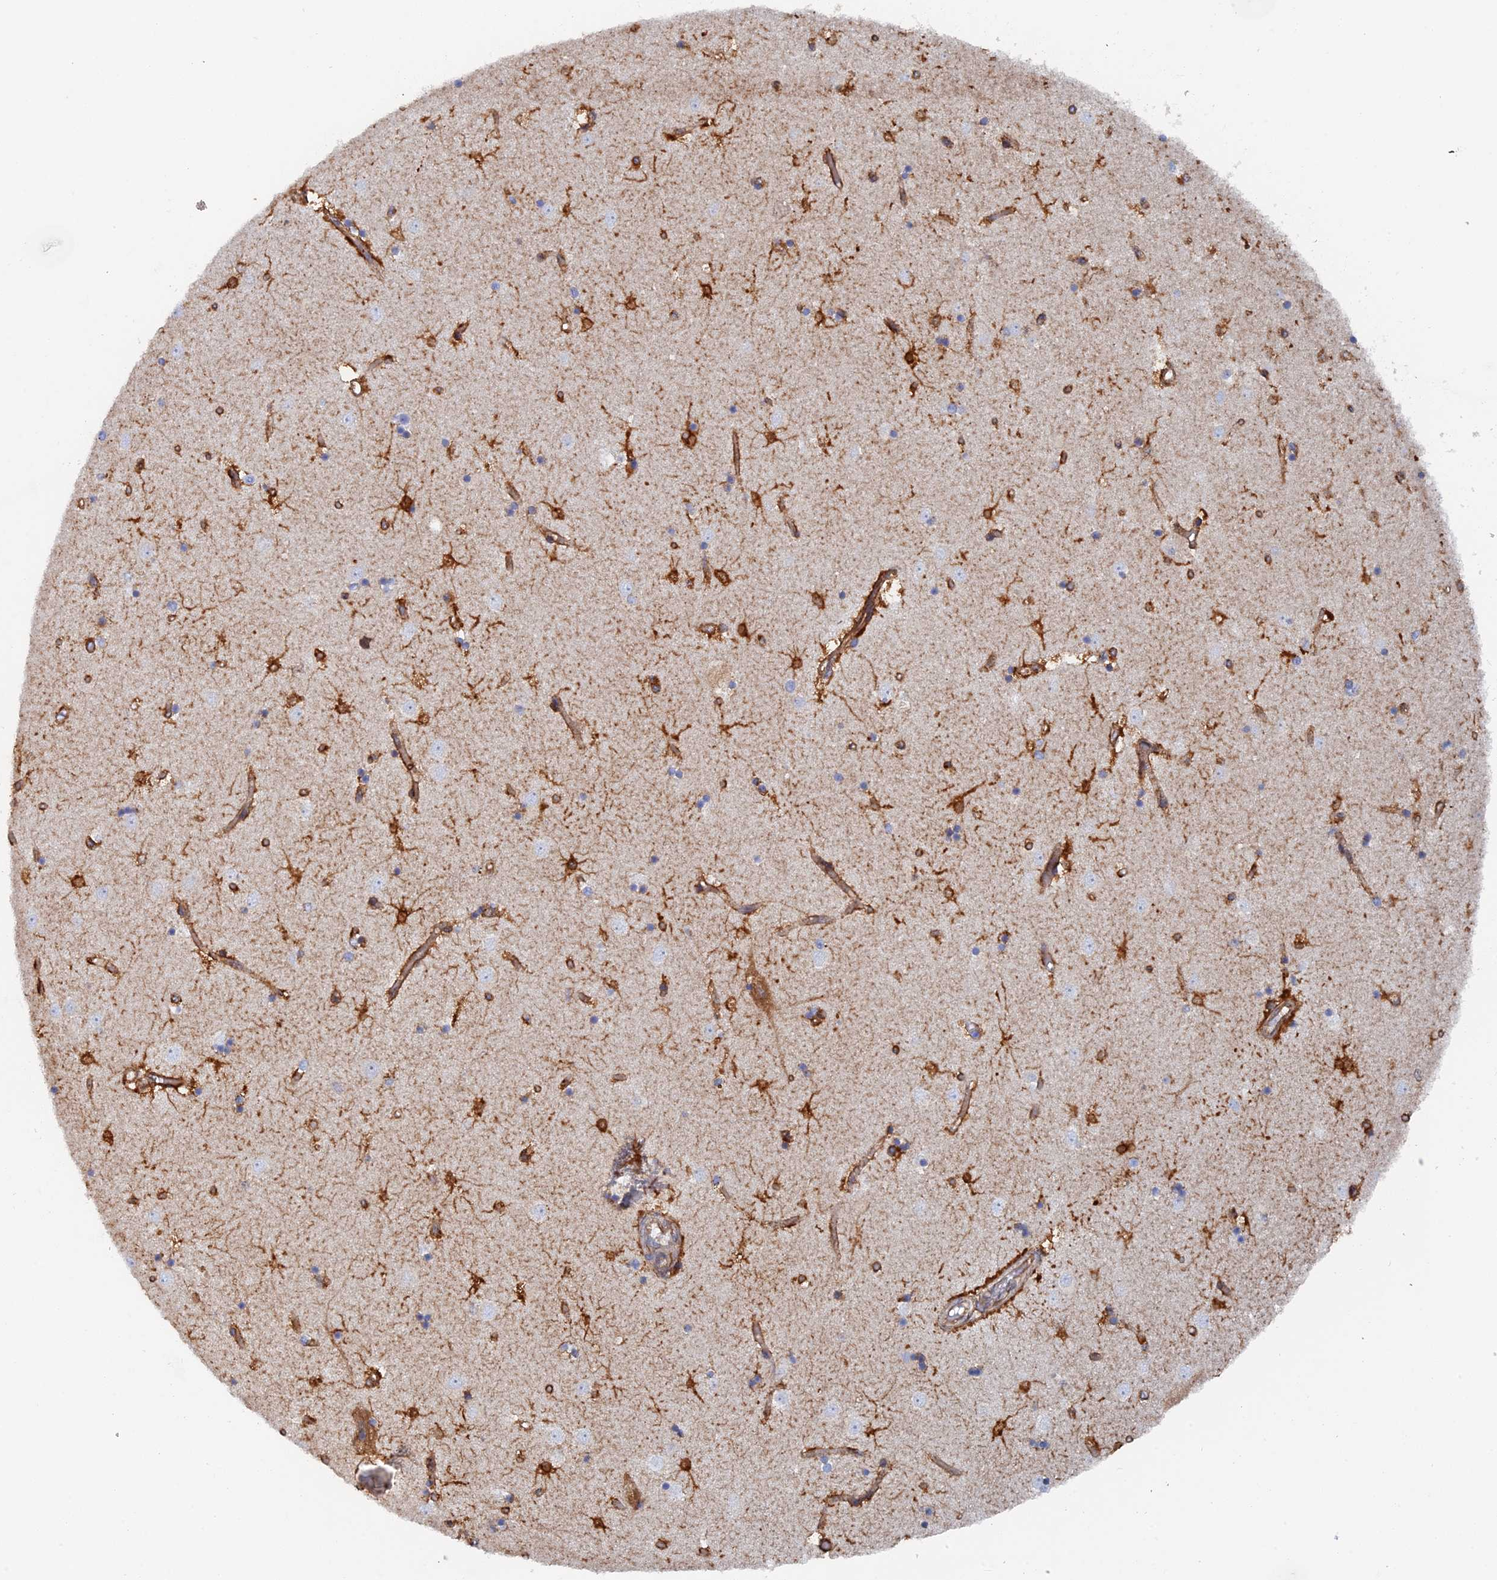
{"staining": {"intensity": "strong", "quantity": "25%-75%", "location": "cytoplasmic/membranous"}, "tissue": "caudate", "cell_type": "Glial cells", "image_type": "normal", "snomed": [{"axis": "morphology", "description": "Normal tissue, NOS"}, {"axis": "topography", "description": "Lateral ventricle wall"}], "caption": "Protein analysis of unremarkable caudate shows strong cytoplasmic/membranous expression in approximately 25%-75% of glial cells. Using DAB (3,3'-diaminobenzidine) (brown) and hematoxylin (blue) stains, captured at high magnification using brightfield microscopy.", "gene": "COG7", "patient": {"sex": "female", "age": 52}}